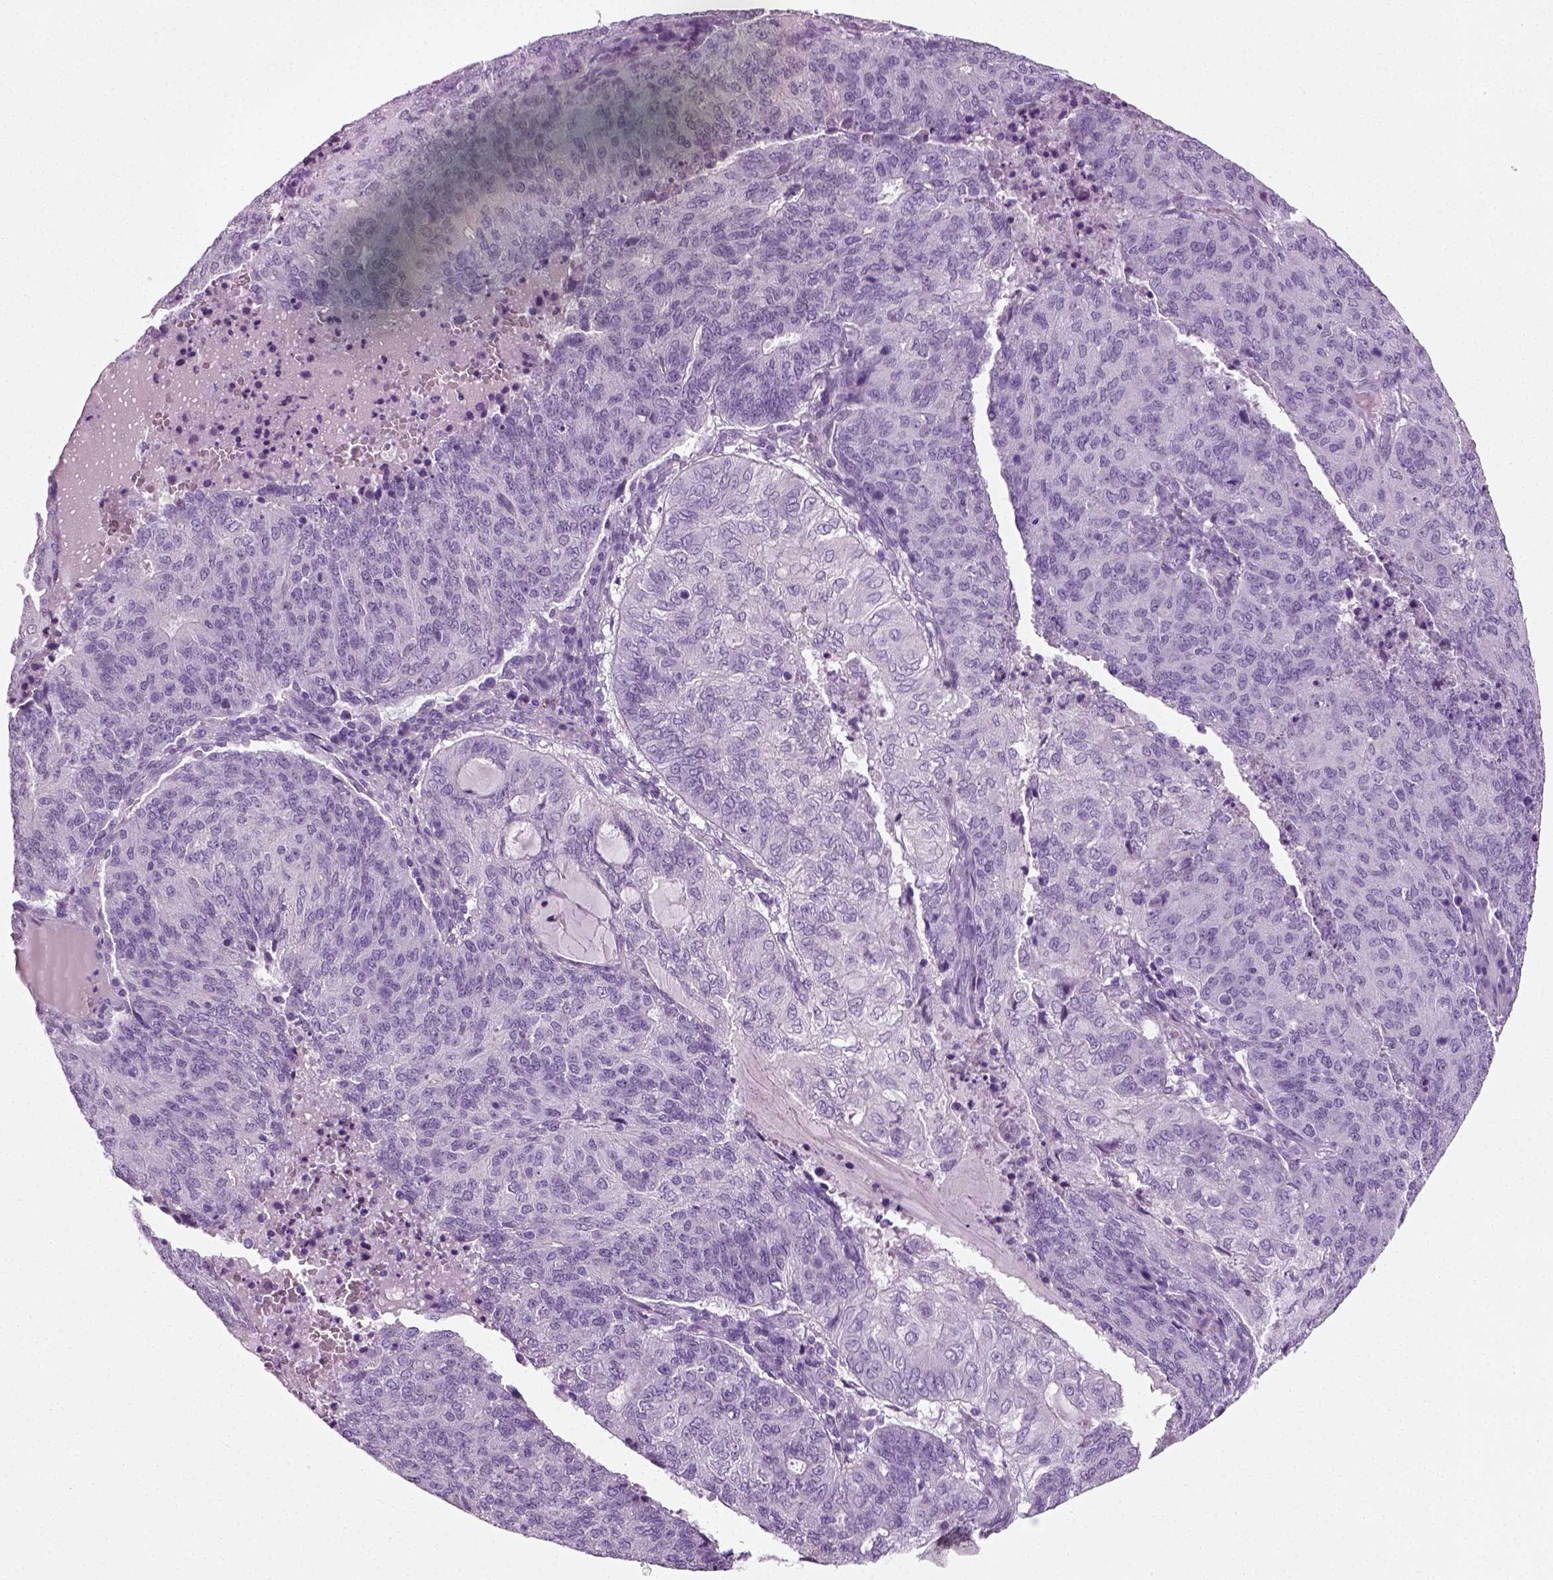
{"staining": {"intensity": "negative", "quantity": "none", "location": "none"}, "tissue": "endometrial cancer", "cell_type": "Tumor cells", "image_type": "cancer", "snomed": [{"axis": "morphology", "description": "Adenocarcinoma, NOS"}, {"axis": "topography", "description": "Endometrium"}], "caption": "DAB immunohistochemical staining of human endometrial cancer (adenocarcinoma) demonstrates no significant positivity in tumor cells.", "gene": "SPATA31E1", "patient": {"sex": "female", "age": 82}}